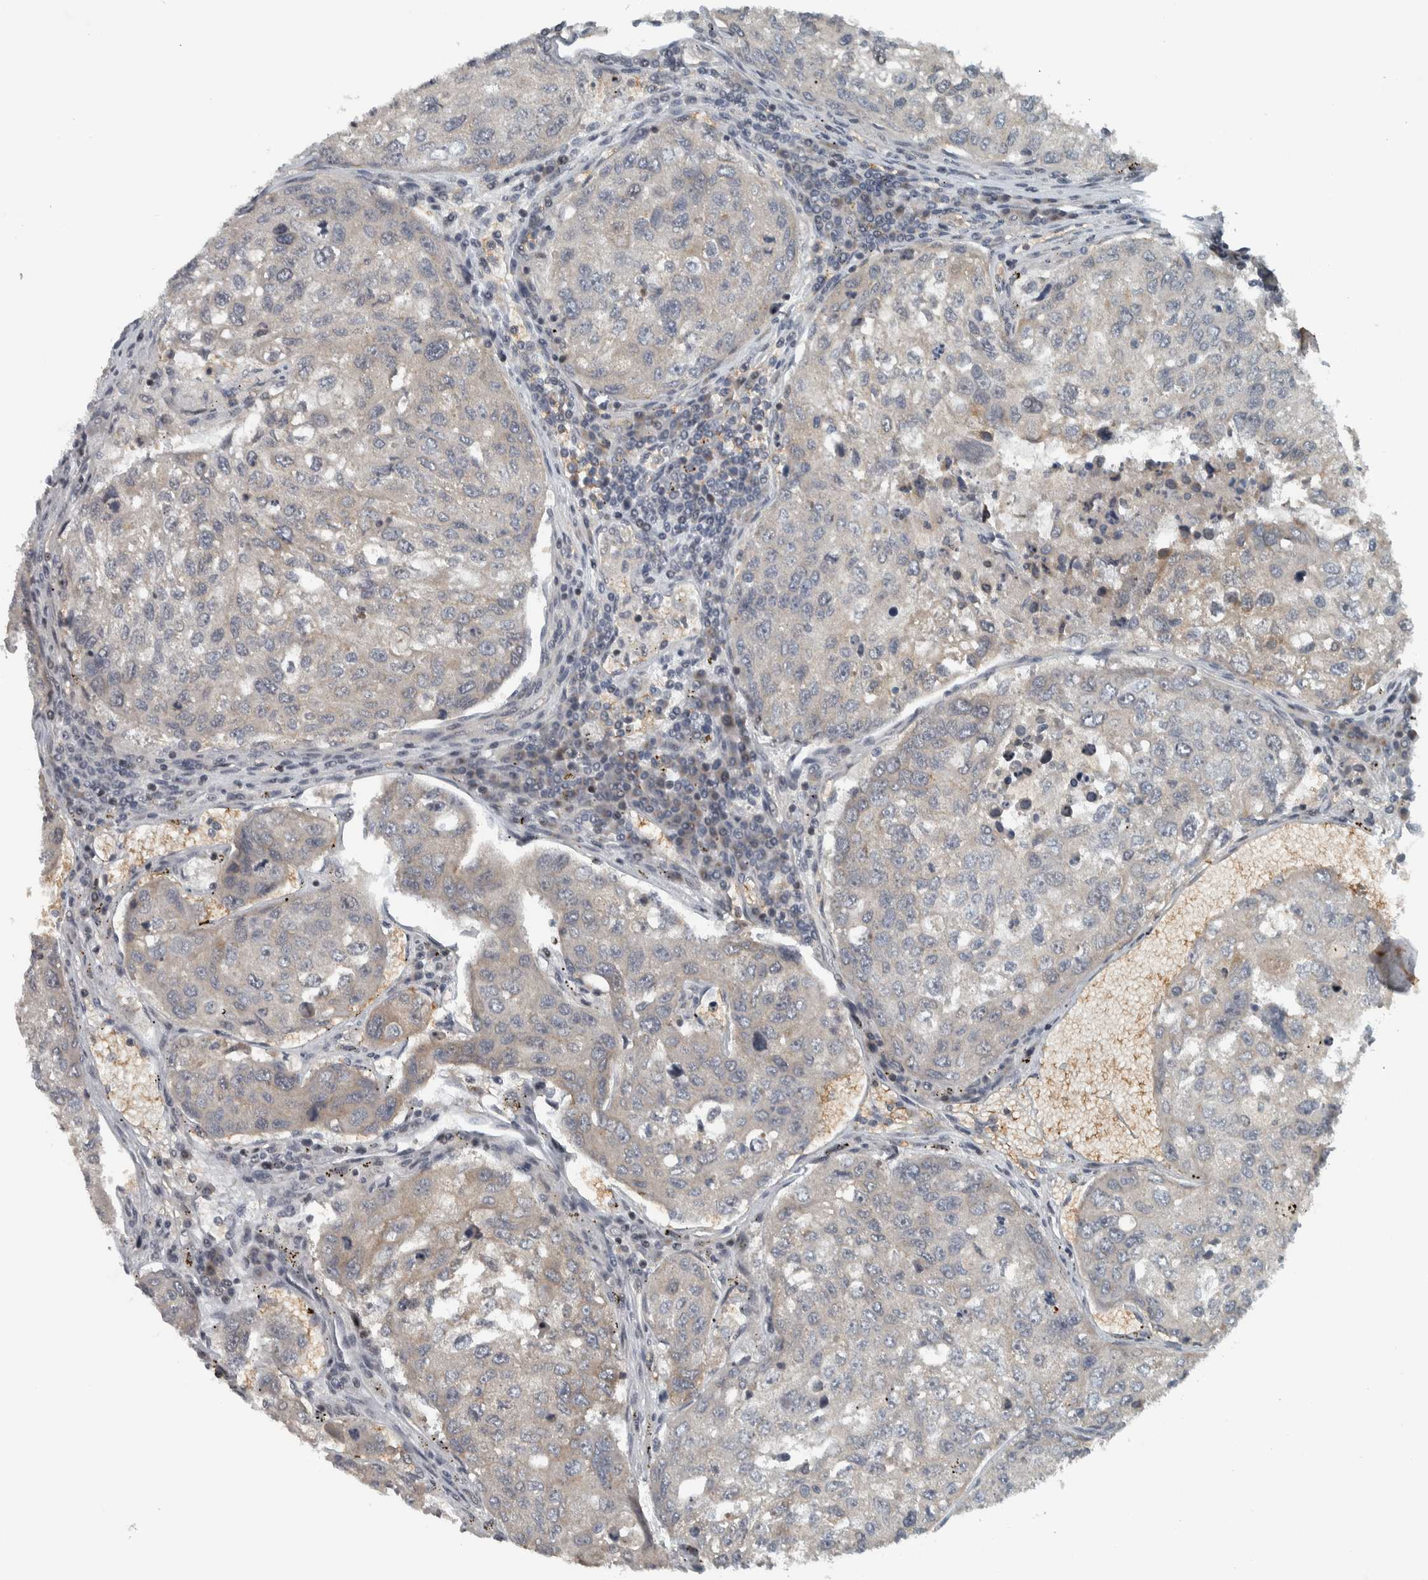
{"staining": {"intensity": "weak", "quantity": "<25%", "location": "cytoplasmic/membranous"}, "tissue": "urothelial cancer", "cell_type": "Tumor cells", "image_type": "cancer", "snomed": [{"axis": "morphology", "description": "Urothelial carcinoma, High grade"}, {"axis": "topography", "description": "Lymph node"}, {"axis": "topography", "description": "Urinary bladder"}], "caption": "DAB (3,3'-diaminobenzidine) immunohistochemical staining of urothelial cancer reveals no significant staining in tumor cells.", "gene": "NAPG", "patient": {"sex": "male", "age": 51}}